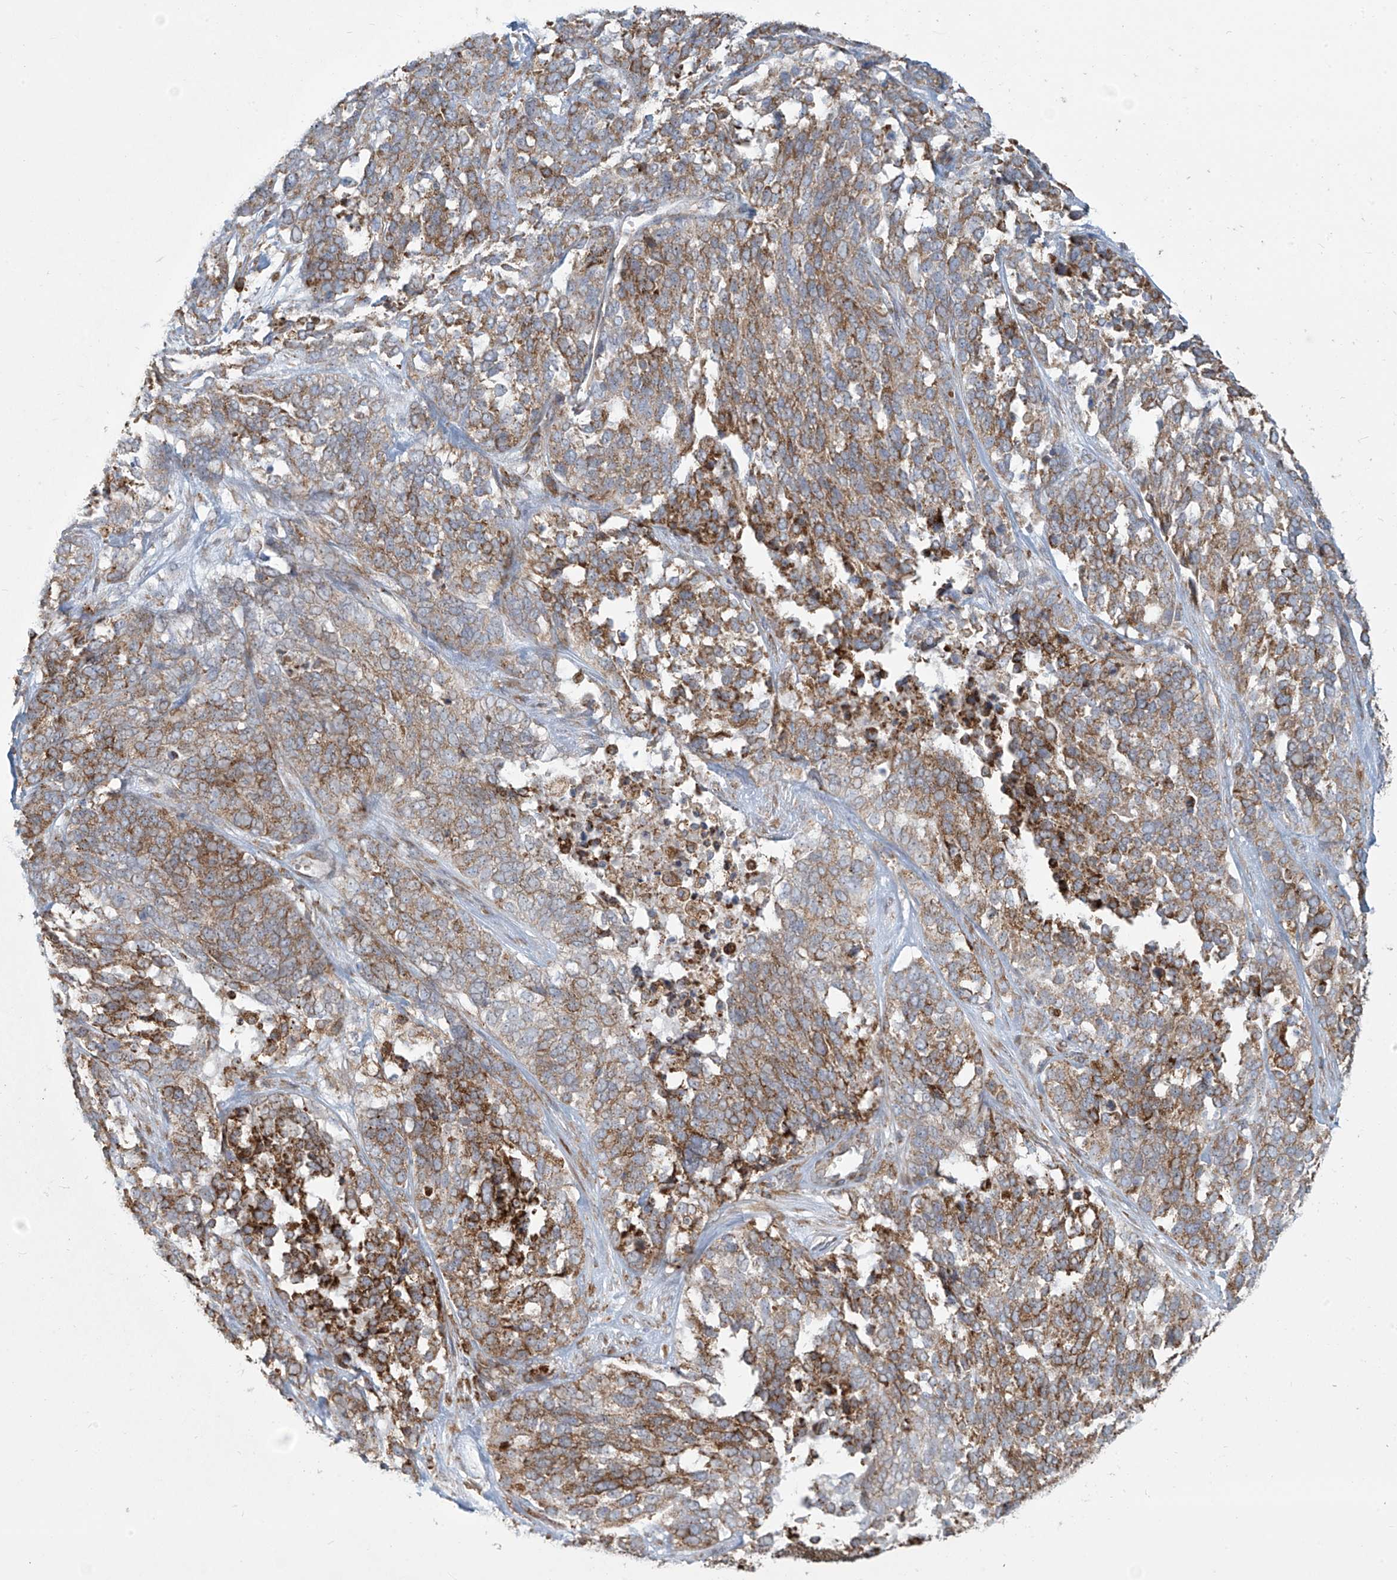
{"staining": {"intensity": "moderate", "quantity": ">75%", "location": "cytoplasmic/membranous"}, "tissue": "ovarian cancer", "cell_type": "Tumor cells", "image_type": "cancer", "snomed": [{"axis": "morphology", "description": "Cystadenocarcinoma, serous, NOS"}, {"axis": "topography", "description": "Ovary"}], "caption": "Immunohistochemistry of human ovarian cancer shows medium levels of moderate cytoplasmic/membranous expression in about >75% of tumor cells.", "gene": "KATNIP", "patient": {"sex": "female", "age": 44}}